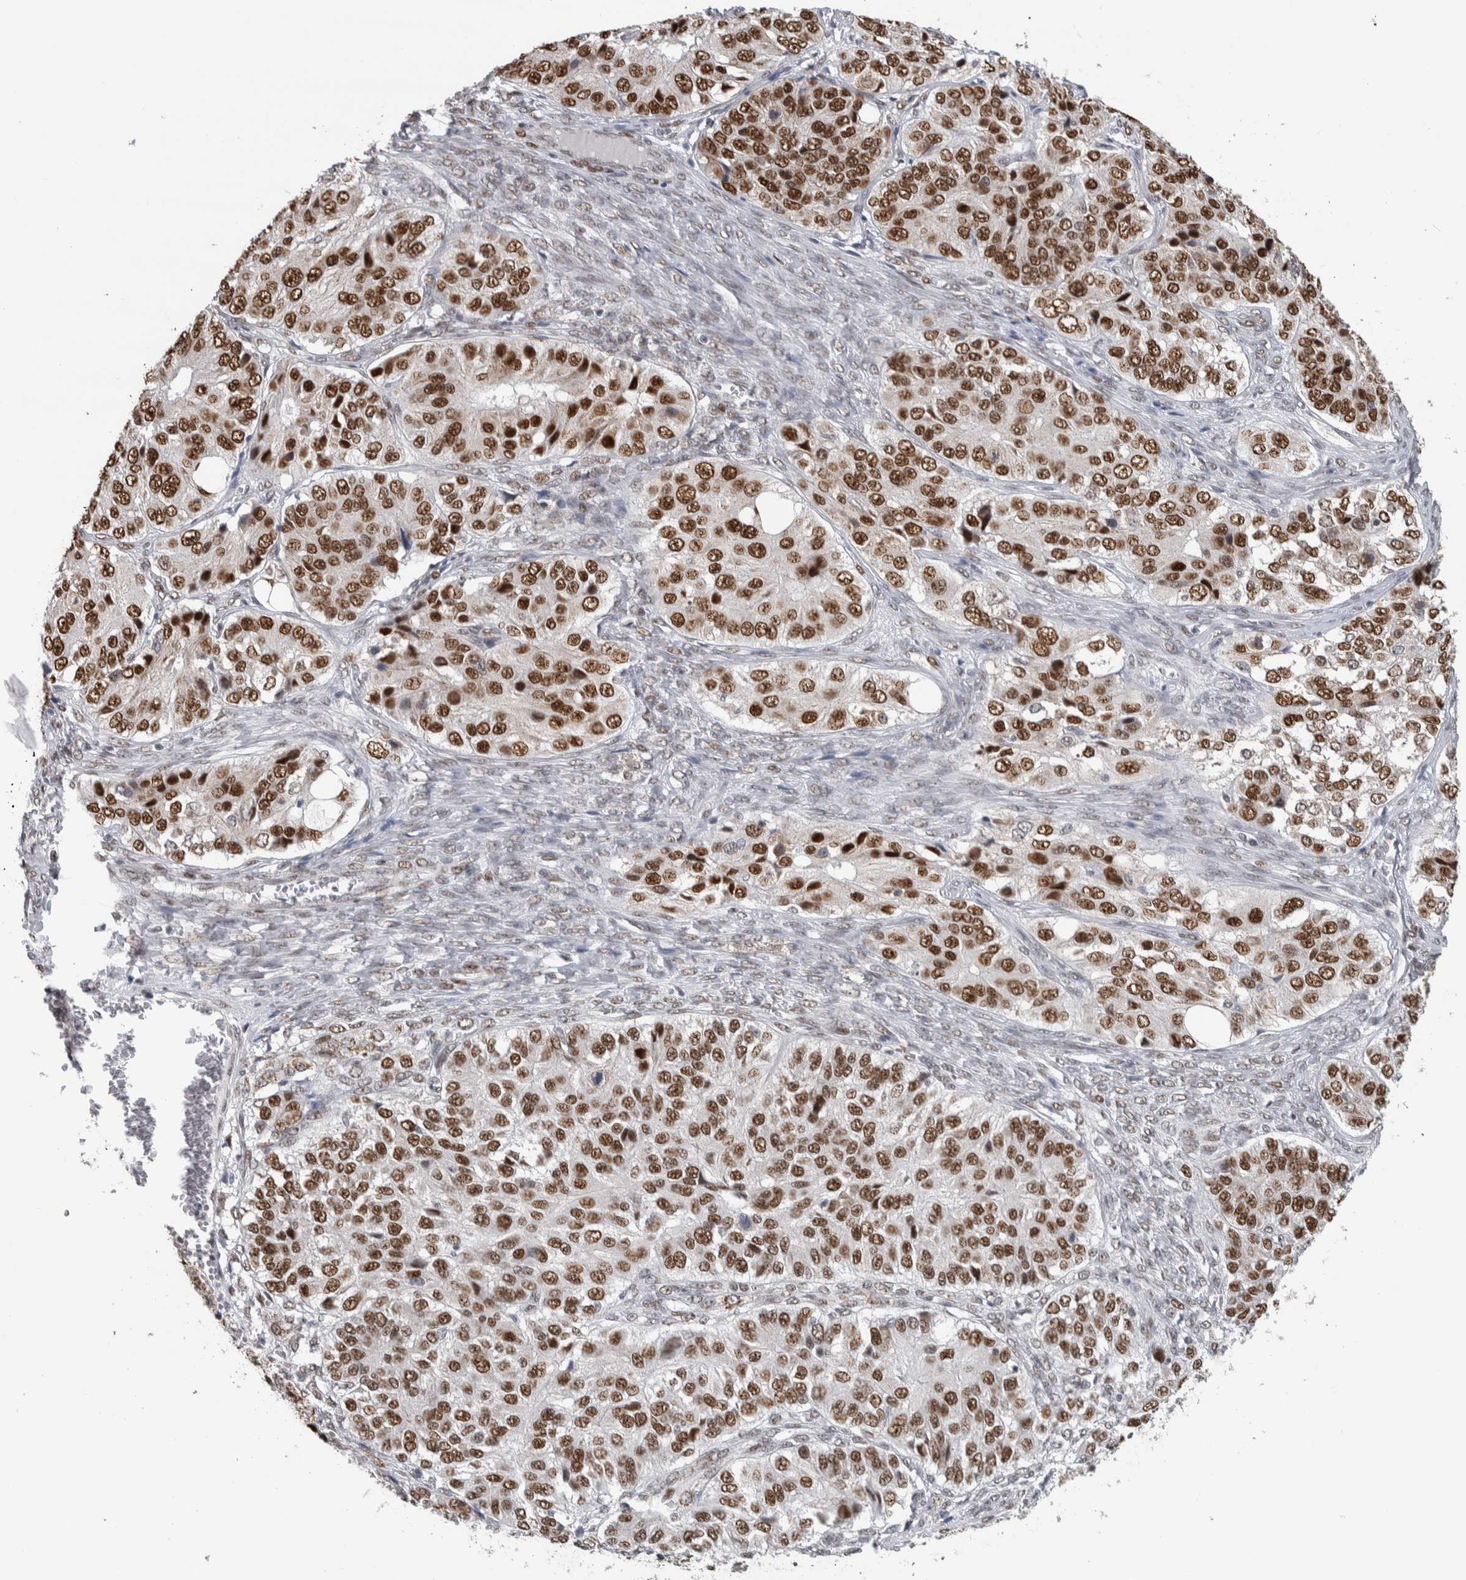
{"staining": {"intensity": "strong", "quantity": ">75%", "location": "nuclear"}, "tissue": "ovarian cancer", "cell_type": "Tumor cells", "image_type": "cancer", "snomed": [{"axis": "morphology", "description": "Carcinoma, endometroid"}, {"axis": "topography", "description": "Ovary"}], "caption": "Immunohistochemical staining of endometroid carcinoma (ovarian) exhibits high levels of strong nuclear expression in approximately >75% of tumor cells.", "gene": "HEXIM2", "patient": {"sex": "female", "age": 51}}